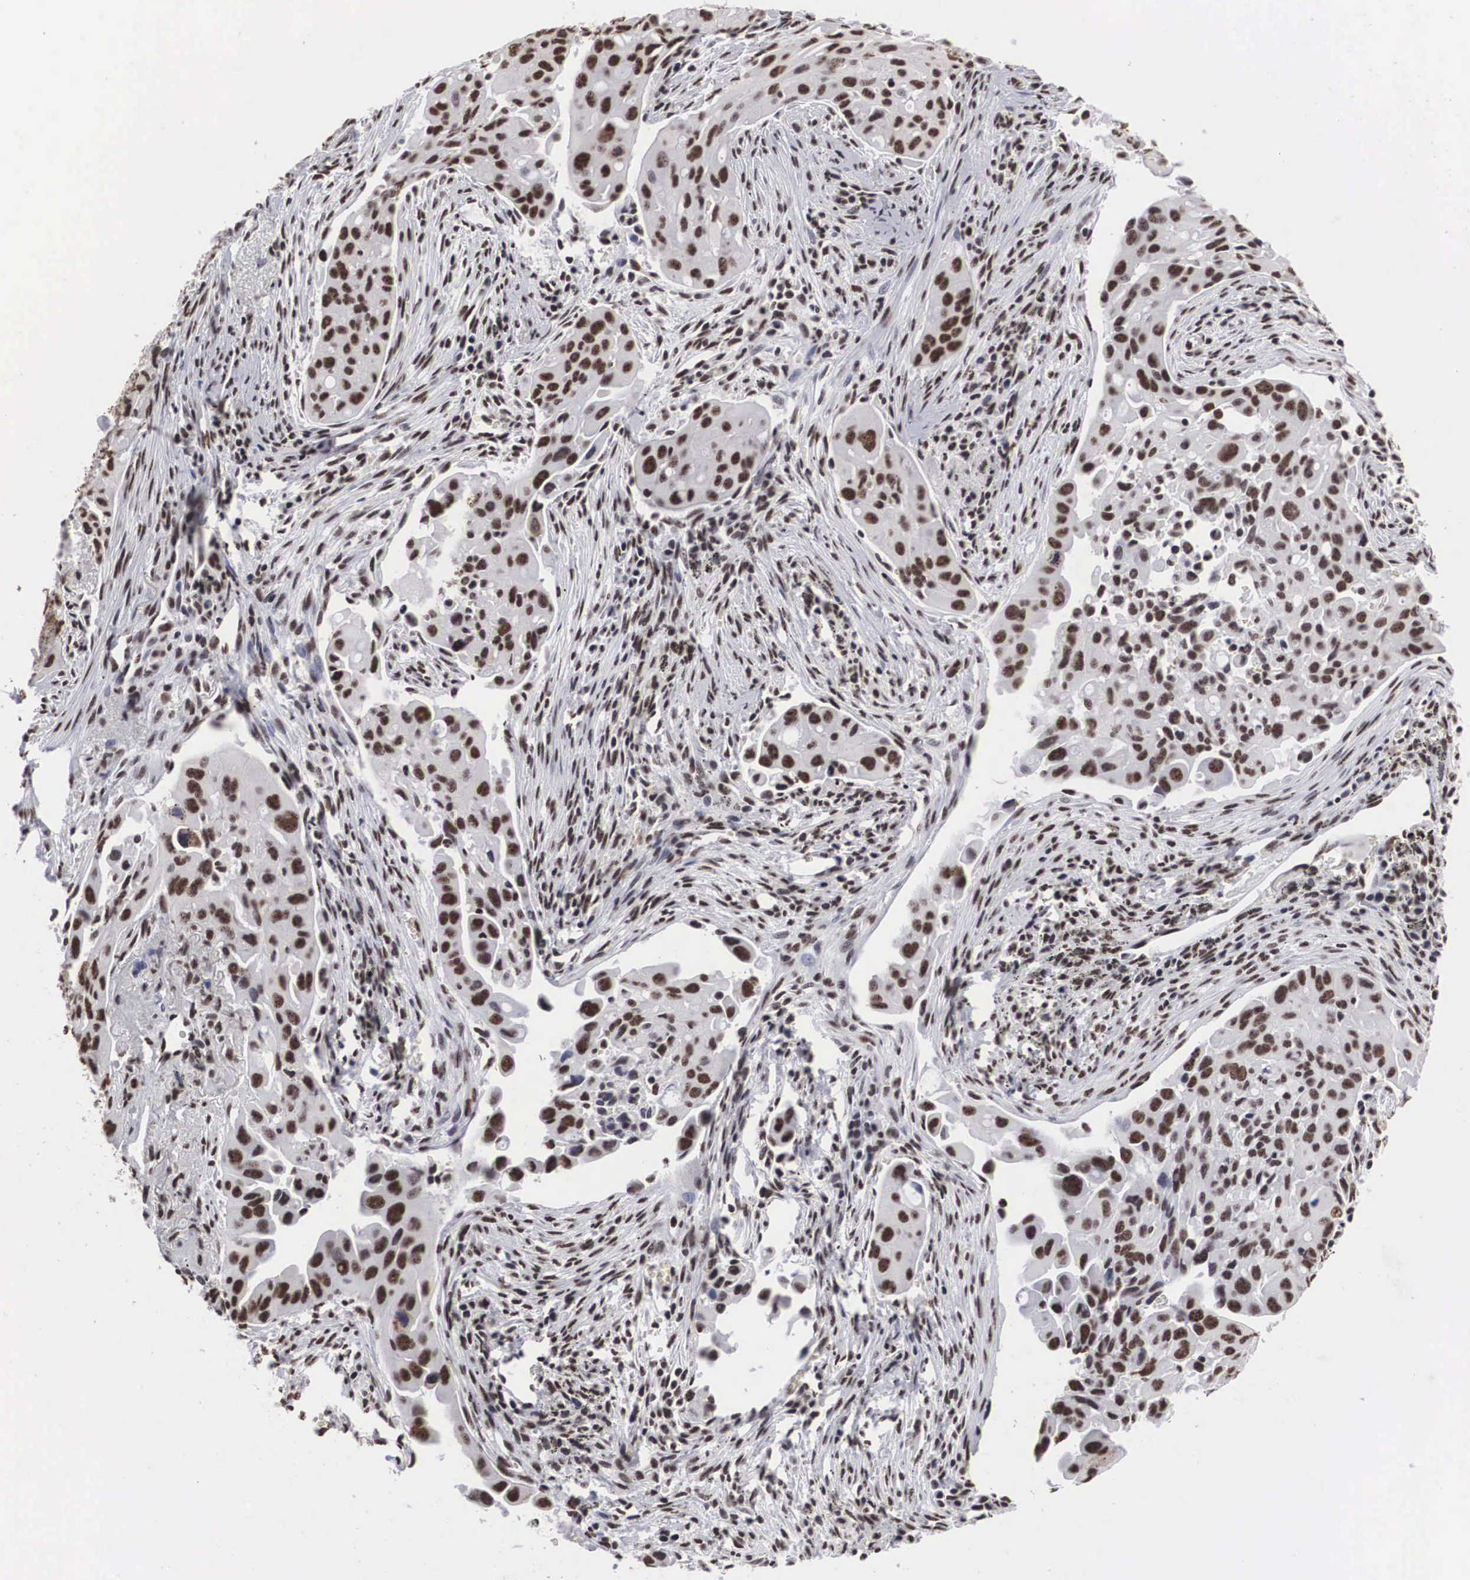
{"staining": {"intensity": "moderate", "quantity": ">75%", "location": "nuclear"}, "tissue": "lung cancer", "cell_type": "Tumor cells", "image_type": "cancer", "snomed": [{"axis": "morphology", "description": "Adenocarcinoma, NOS"}, {"axis": "topography", "description": "Lung"}], "caption": "DAB immunohistochemical staining of lung adenocarcinoma shows moderate nuclear protein positivity in about >75% of tumor cells.", "gene": "ACIN1", "patient": {"sex": "male", "age": 68}}